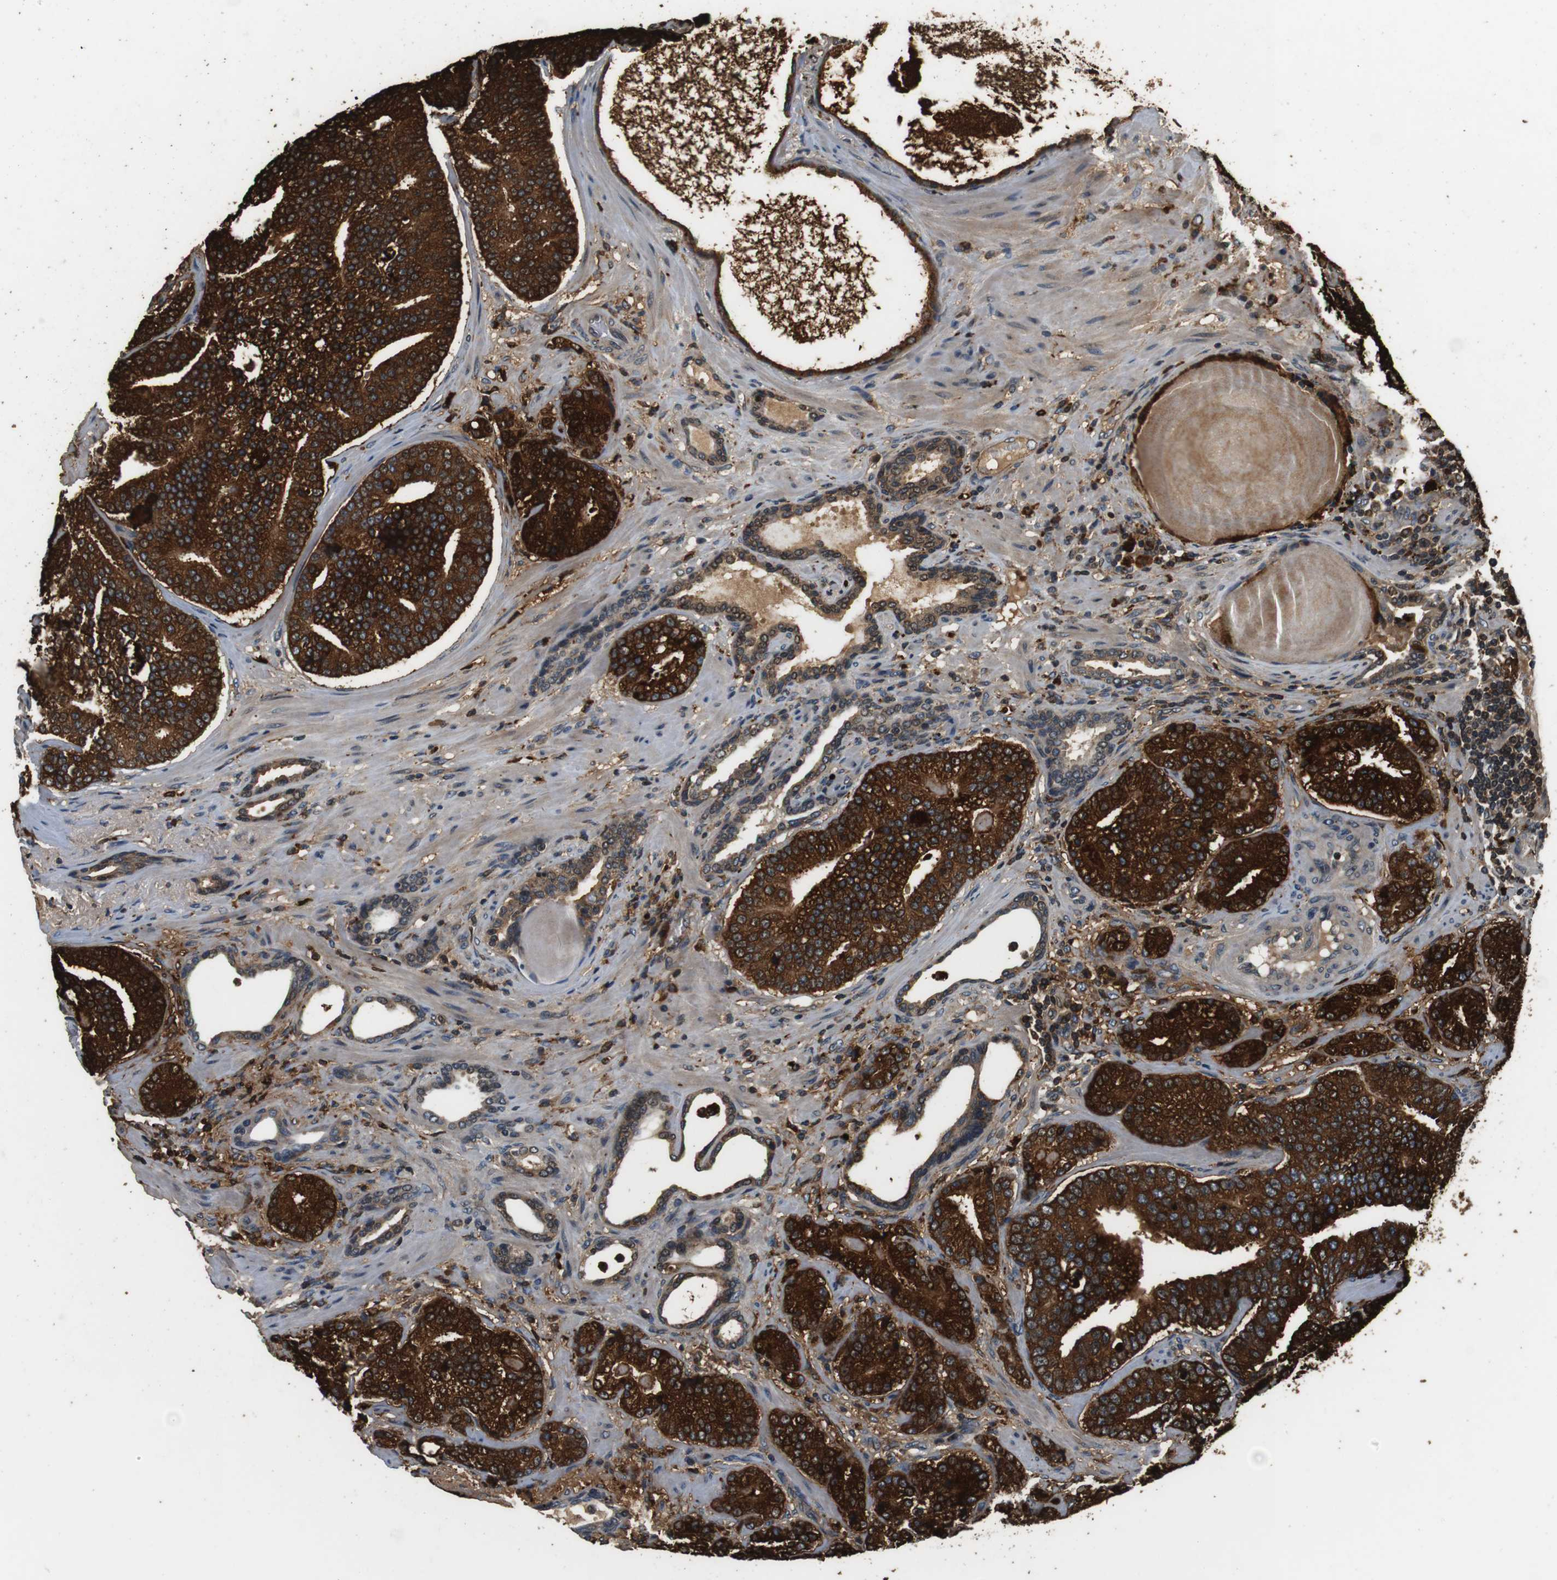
{"staining": {"intensity": "strong", "quantity": ">75%", "location": "cytoplasmic/membranous"}, "tissue": "prostate cancer", "cell_type": "Tumor cells", "image_type": "cancer", "snomed": [{"axis": "morphology", "description": "Adenocarcinoma, High grade"}, {"axis": "topography", "description": "Prostate"}], "caption": "IHC photomicrograph of prostate high-grade adenocarcinoma stained for a protein (brown), which shows high levels of strong cytoplasmic/membranous staining in about >75% of tumor cells.", "gene": "TXNRD1", "patient": {"sex": "male", "age": 61}}